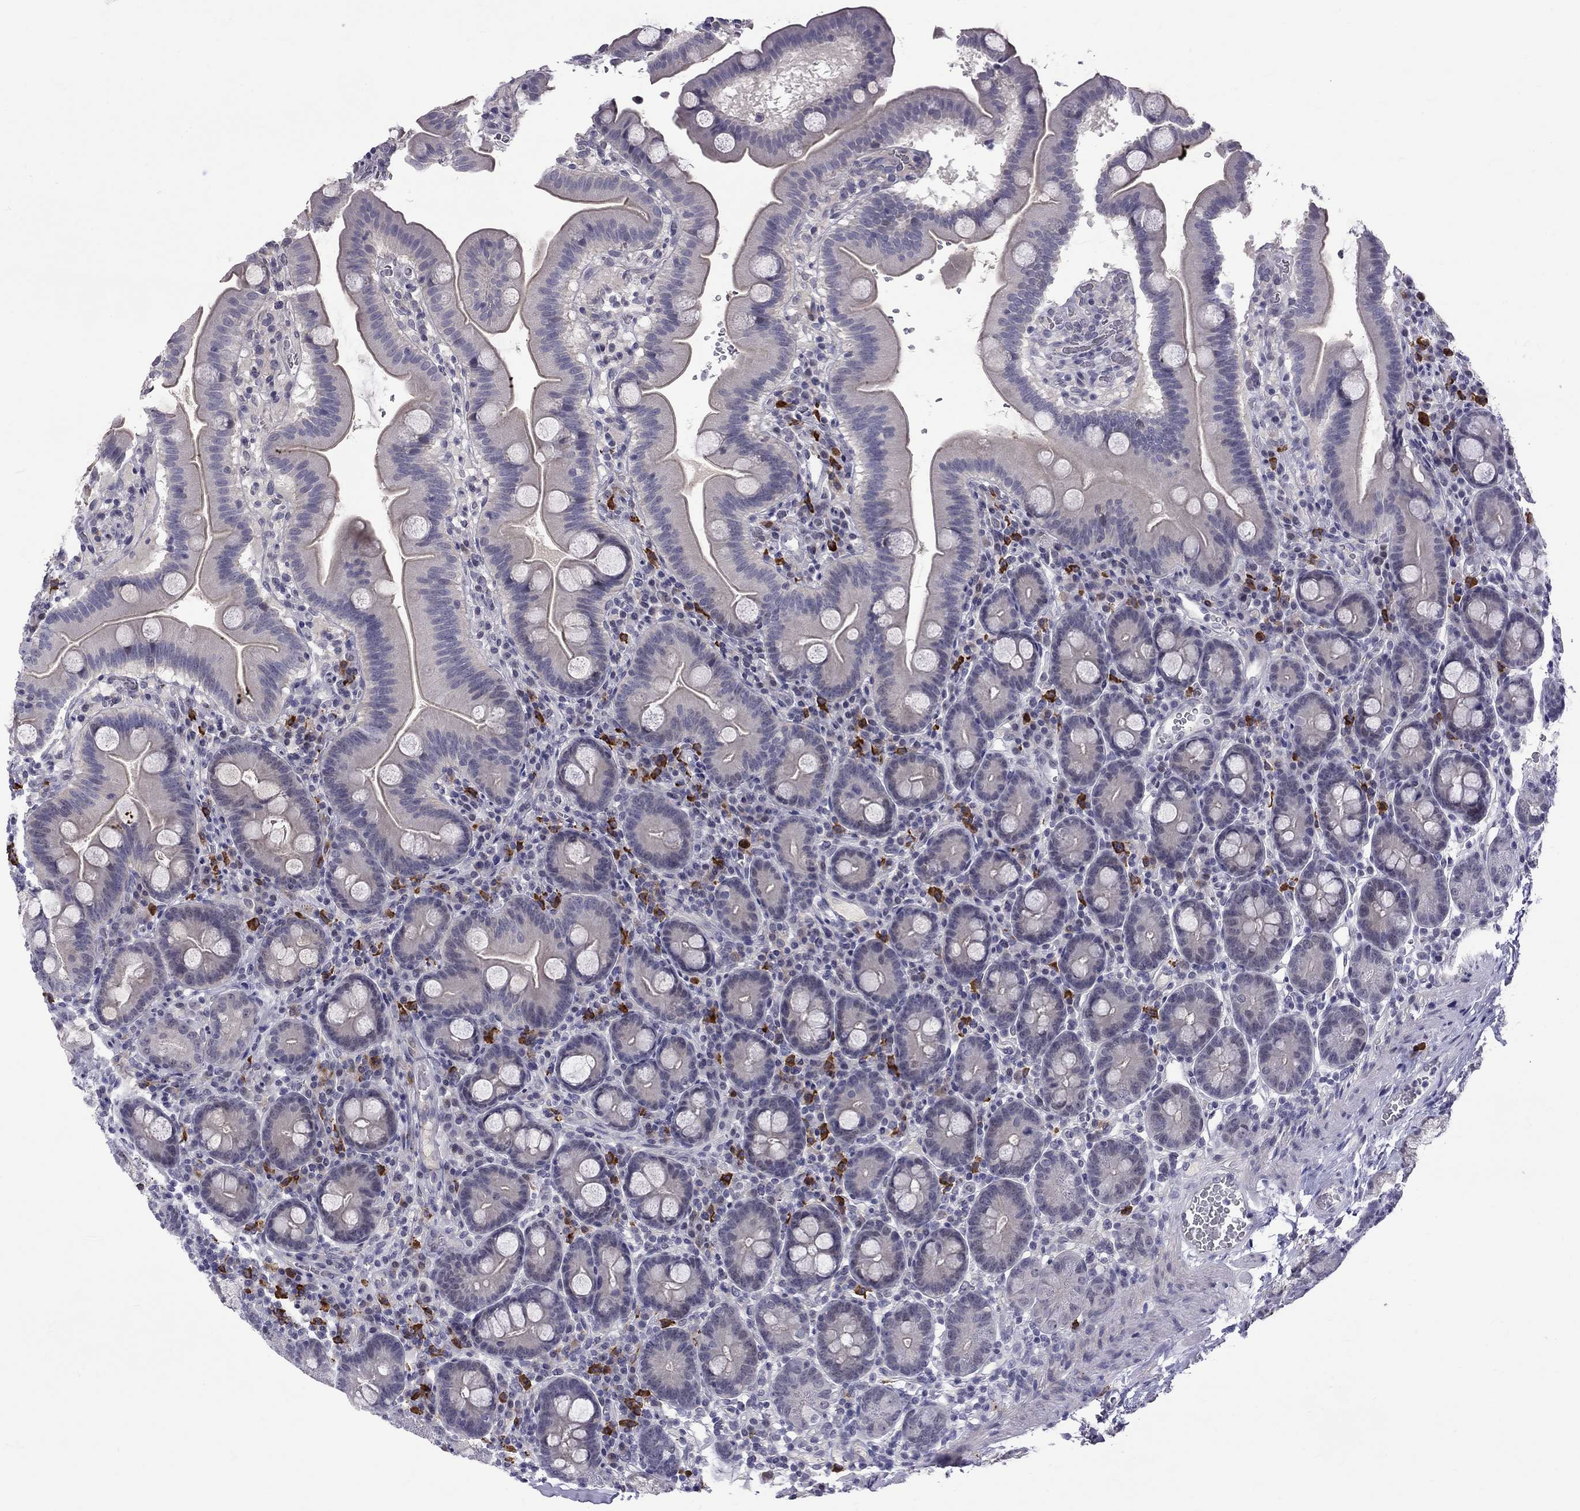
{"staining": {"intensity": "negative", "quantity": "none", "location": "none"}, "tissue": "duodenum", "cell_type": "Glandular cells", "image_type": "normal", "snomed": [{"axis": "morphology", "description": "Normal tissue, NOS"}, {"axis": "topography", "description": "Duodenum"}], "caption": "An immunohistochemistry micrograph of benign duodenum is shown. There is no staining in glandular cells of duodenum.", "gene": "RTL9", "patient": {"sex": "male", "age": 59}}